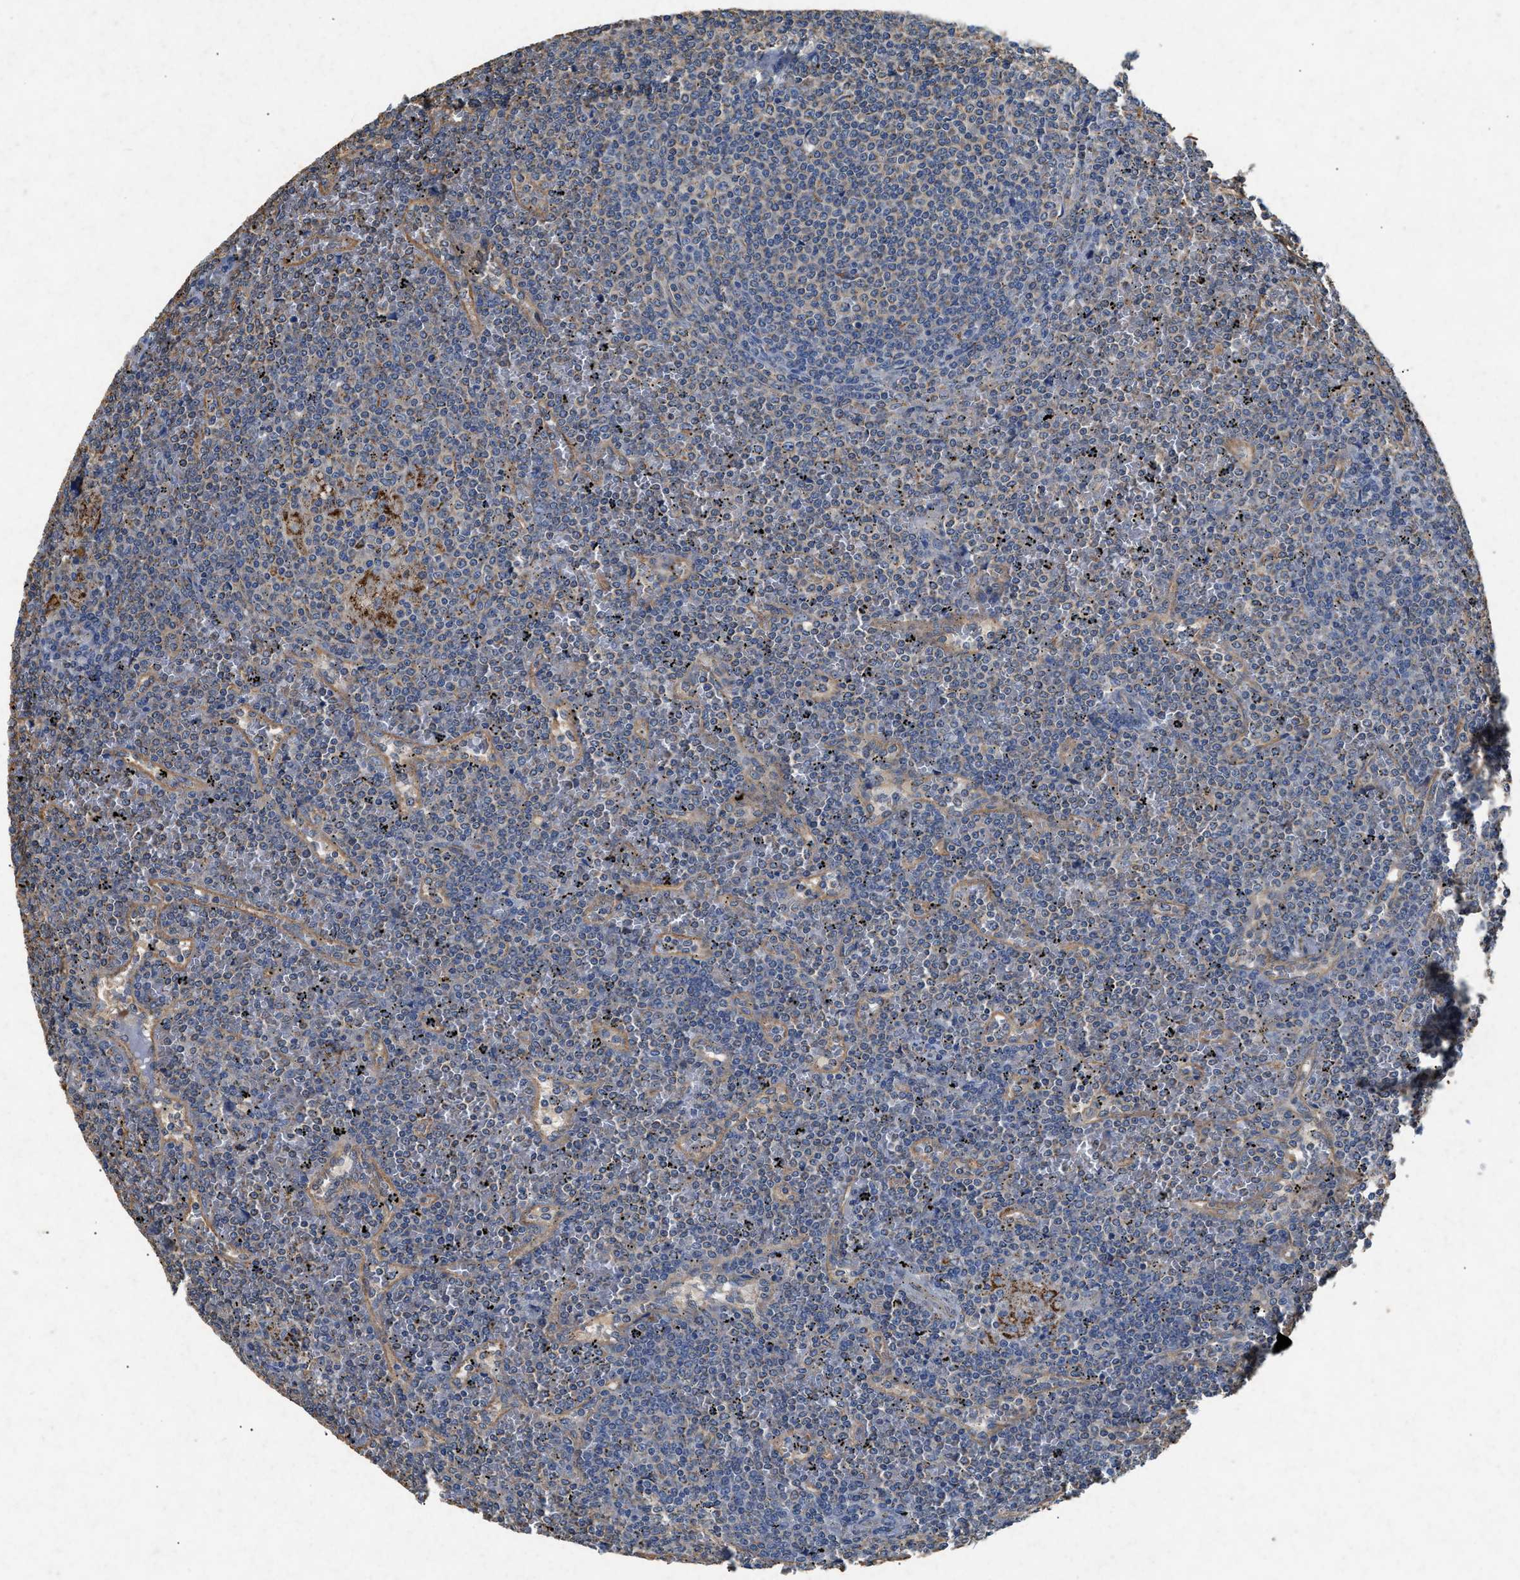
{"staining": {"intensity": "negative", "quantity": "none", "location": "none"}, "tissue": "lymphoma", "cell_type": "Tumor cells", "image_type": "cancer", "snomed": [{"axis": "morphology", "description": "Malignant lymphoma, non-Hodgkin's type, Low grade"}, {"axis": "topography", "description": "Spleen"}], "caption": "The image exhibits no significant expression in tumor cells of lymphoma.", "gene": "CDK15", "patient": {"sex": "female", "age": 19}}